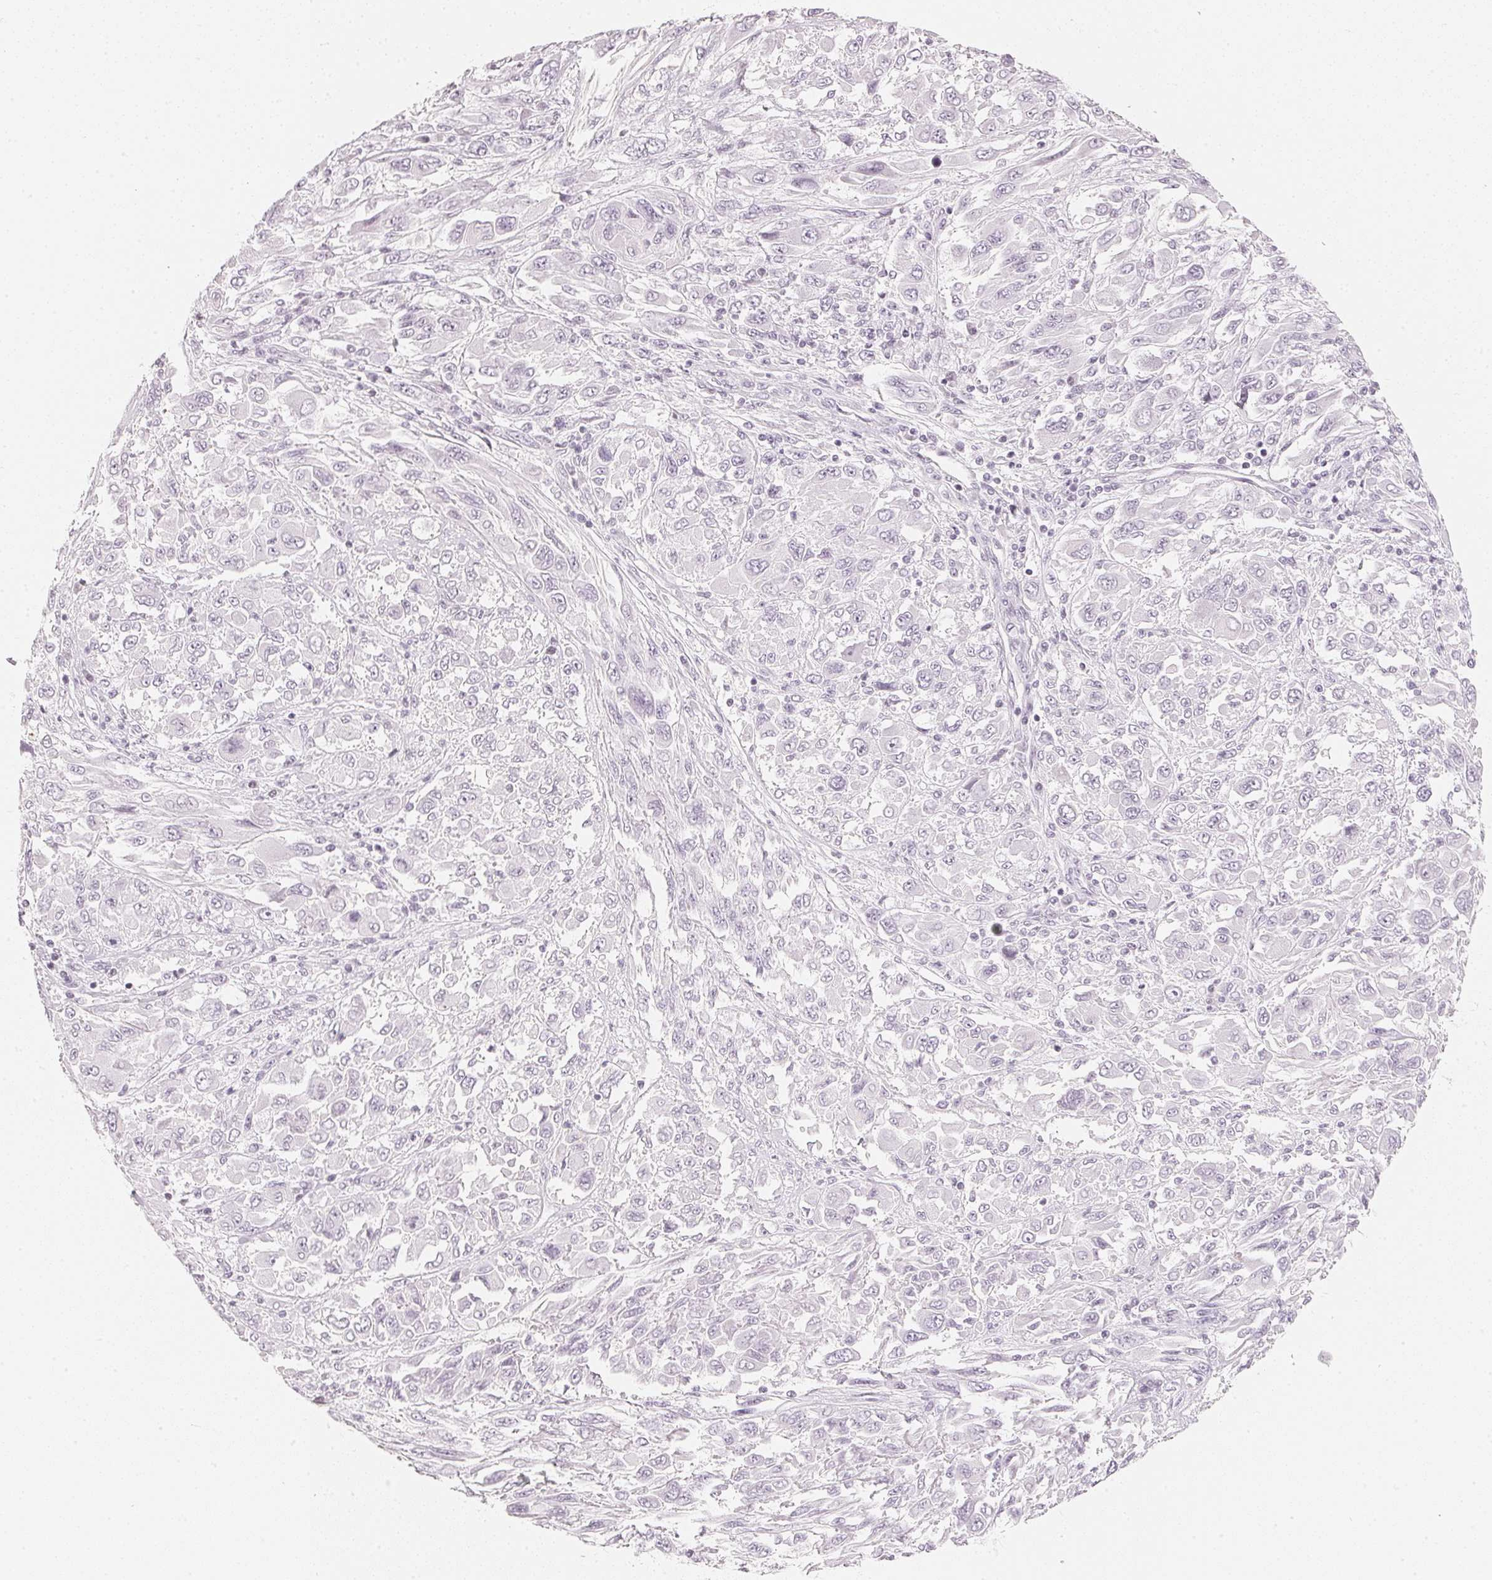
{"staining": {"intensity": "negative", "quantity": "none", "location": "none"}, "tissue": "melanoma", "cell_type": "Tumor cells", "image_type": "cancer", "snomed": [{"axis": "morphology", "description": "Malignant melanoma, NOS"}, {"axis": "topography", "description": "Skin"}], "caption": "Immunohistochemistry (IHC) of melanoma reveals no staining in tumor cells.", "gene": "SLC22A8", "patient": {"sex": "female", "age": 91}}